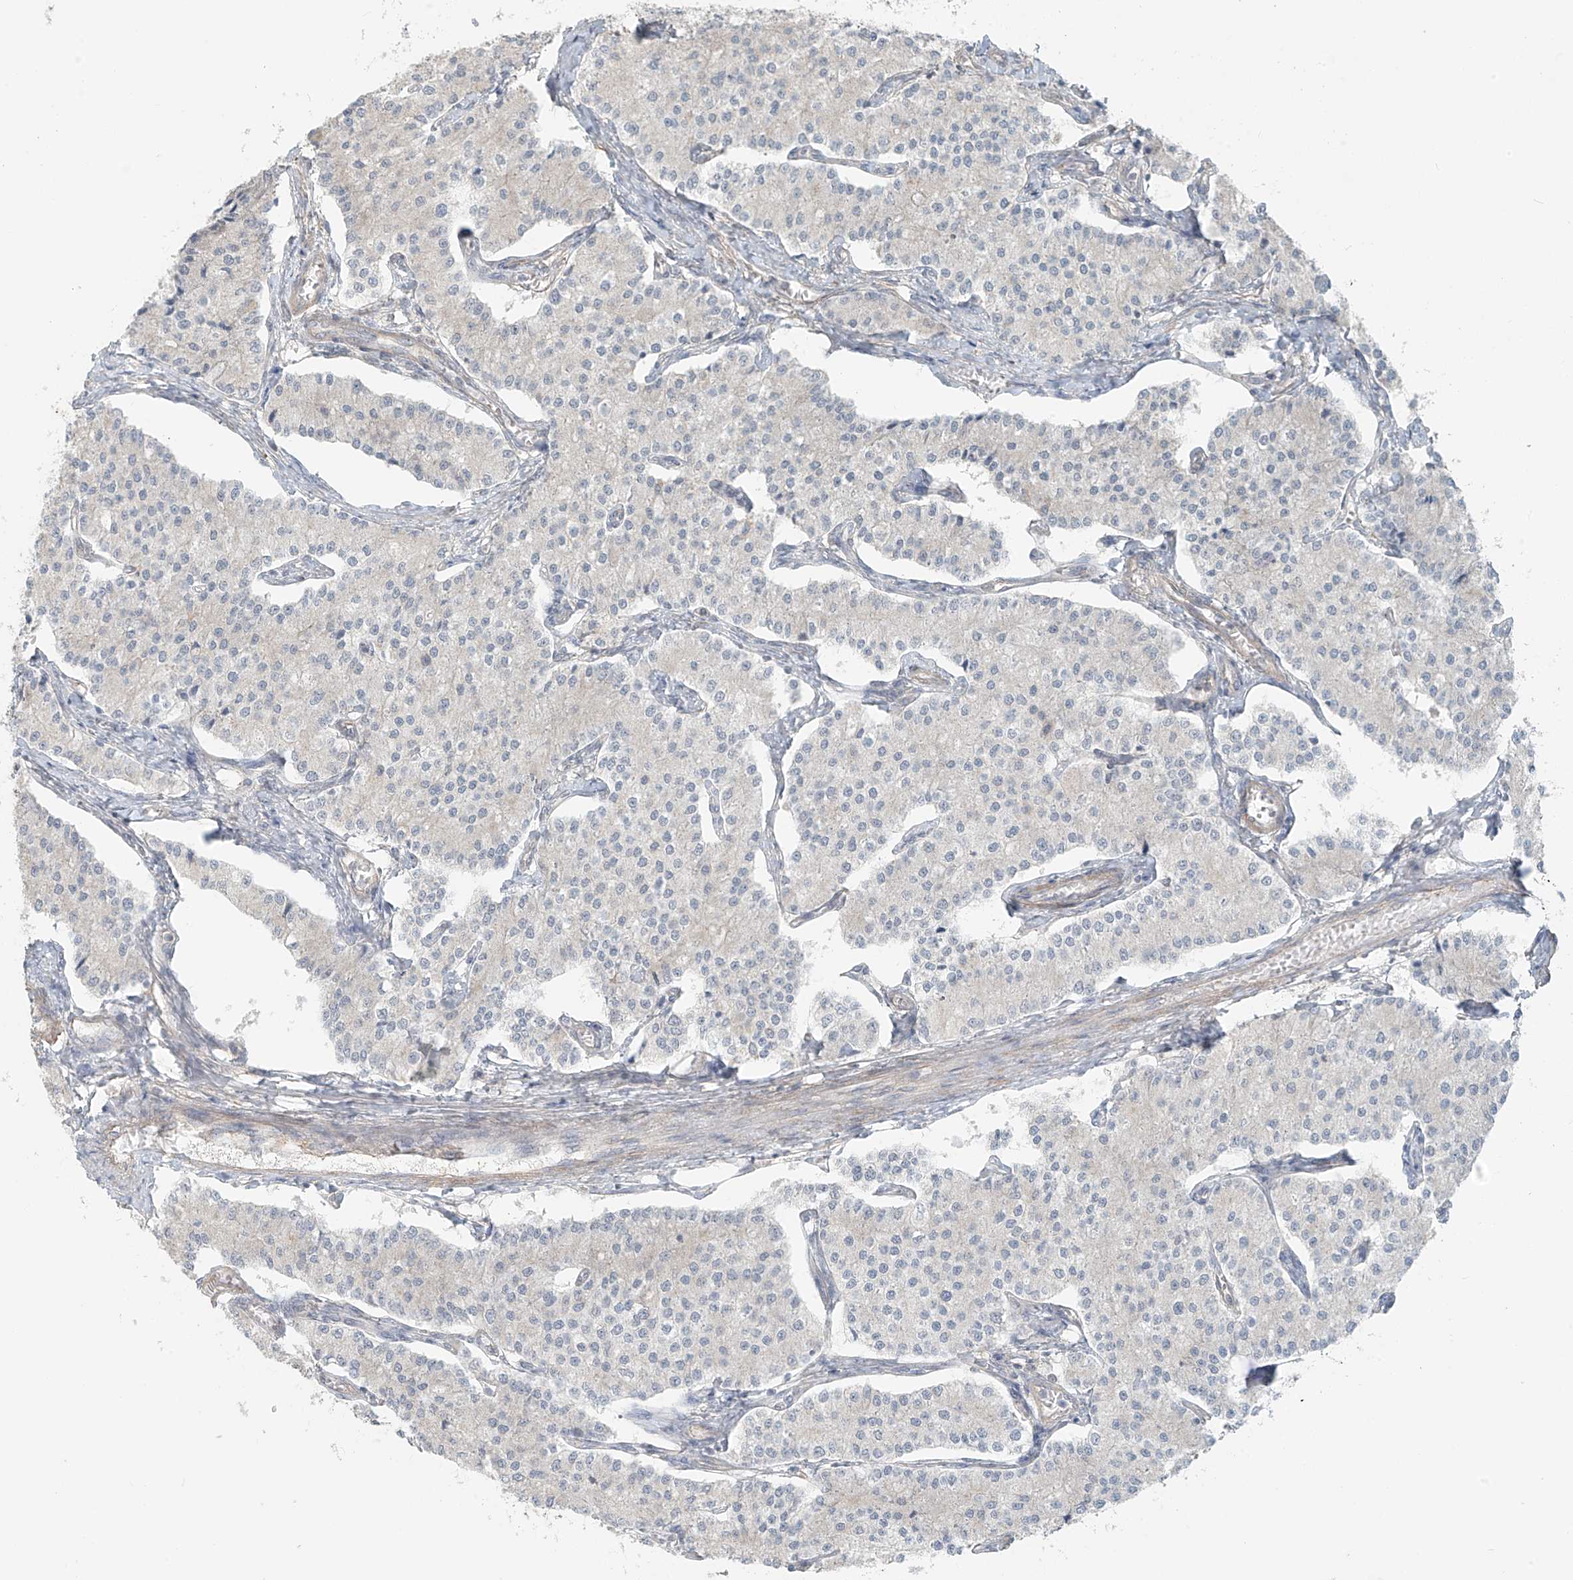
{"staining": {"intensity": "negative", "quantity": "none", "location": "none"}, "tissue": "carcinoid", "cell_type": "Tumor cells", "image_type": "cancer", "snomed": [{"axis": "morphology", "description": "Carcinoid, malignant, NOS"}, {"axis": "topography", "description": "Colon"}], "caption": "There is no significant expression in tumor cells of malignant carcinoid.", "gene": "ABCD1", "patient": {"sex": "female", "age": 52}}